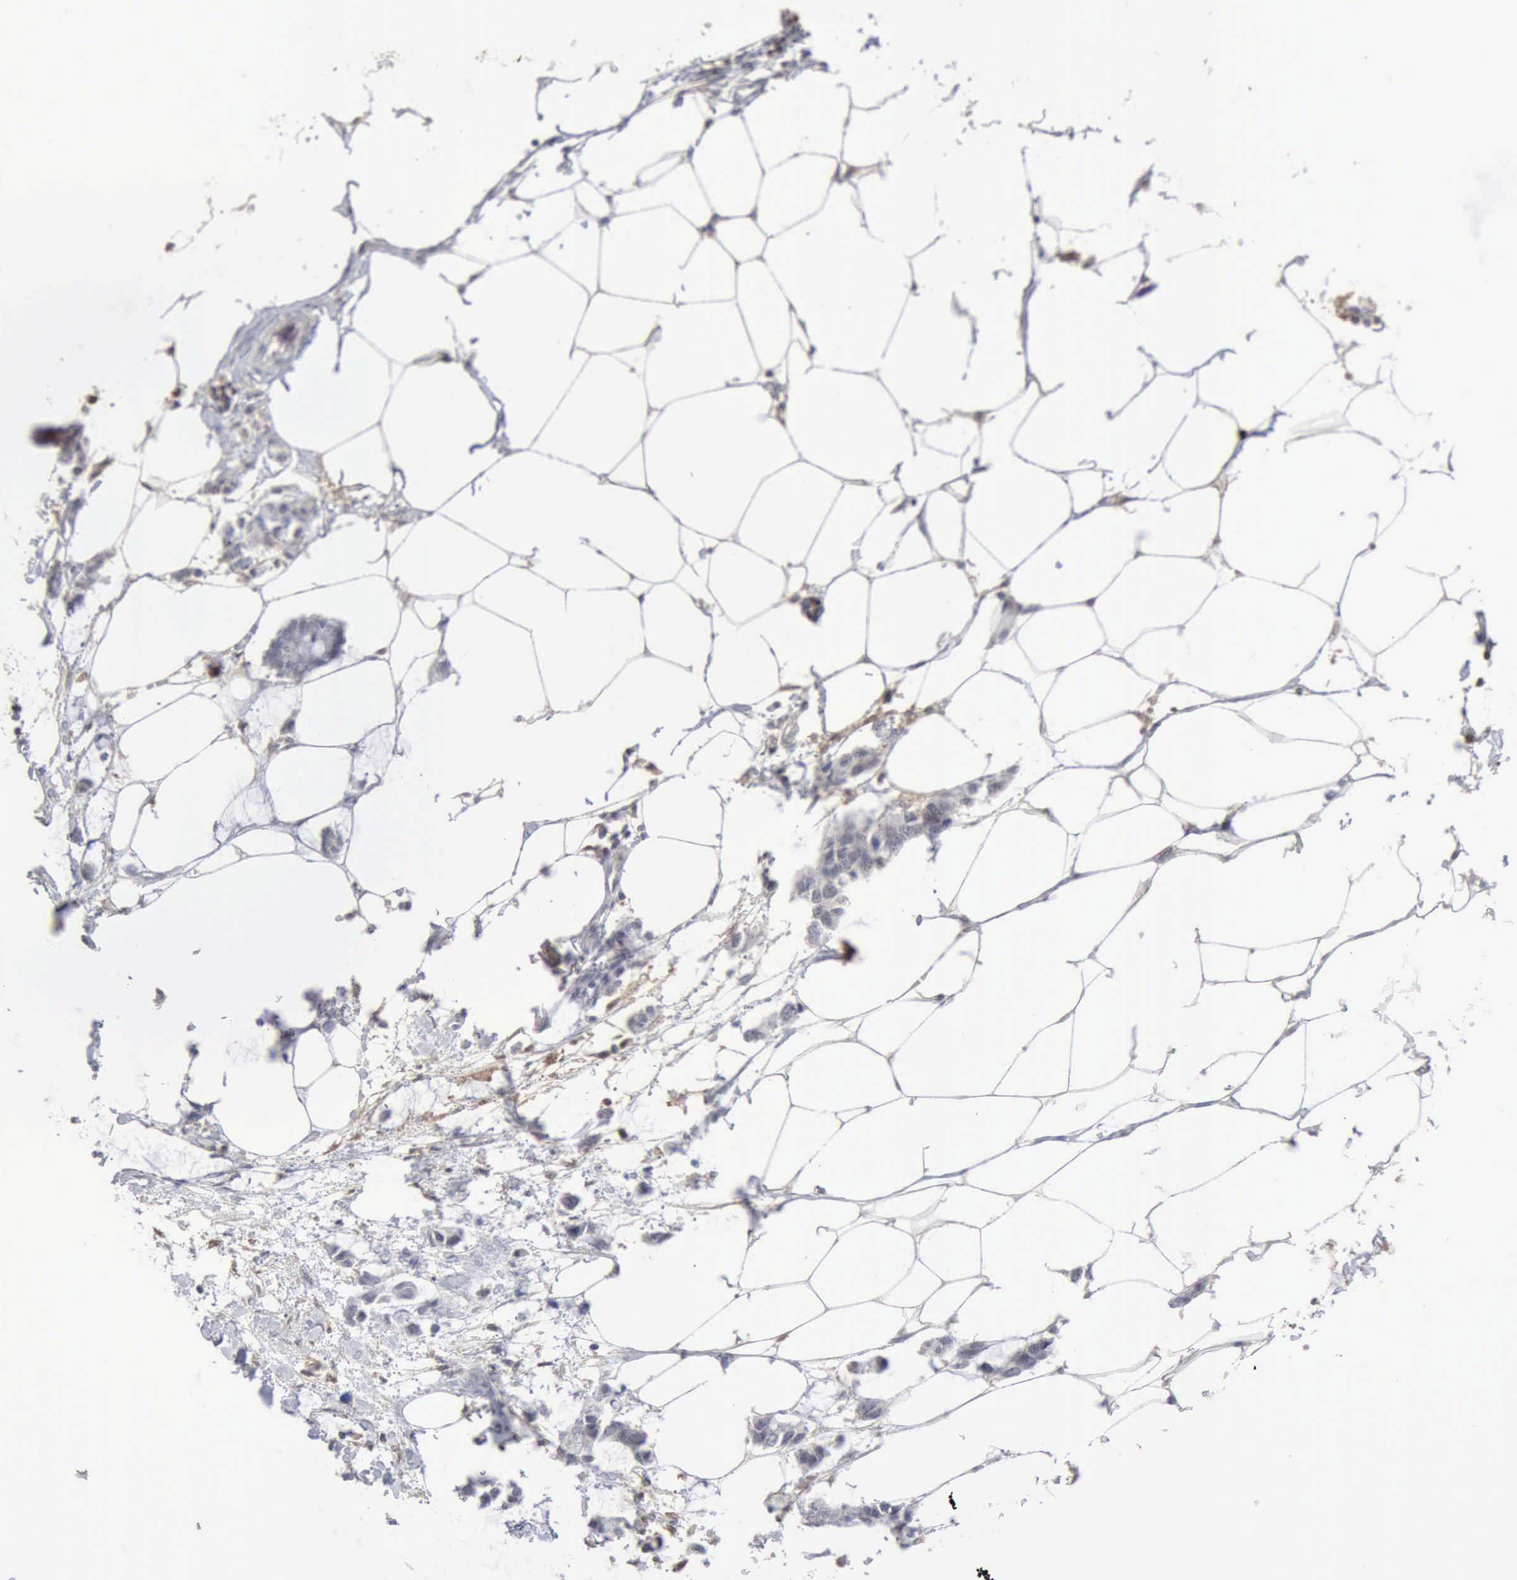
{"staining": {"intensity": "negative", "quantity": "none", "location": "none"}, "tissue": "colorectal cancer", "cell_type": "Tumor cells", "image_type": "cancer", "snomed": [{"axis": "morphology", "description": "Normal tissue, NOS"}, {"axis": "morphology", "description": "Adenocarcinoma, NOS"}, {"axis": "topography", "description": "Colon"}, {"axis": "topography", "description": "Peripheral nerve tissue"}], "caption": "Tumor cells show no significant expression in colorectal cancer.", "gene": "STAT1", "patient": {"sex": "male", "age": 14}}